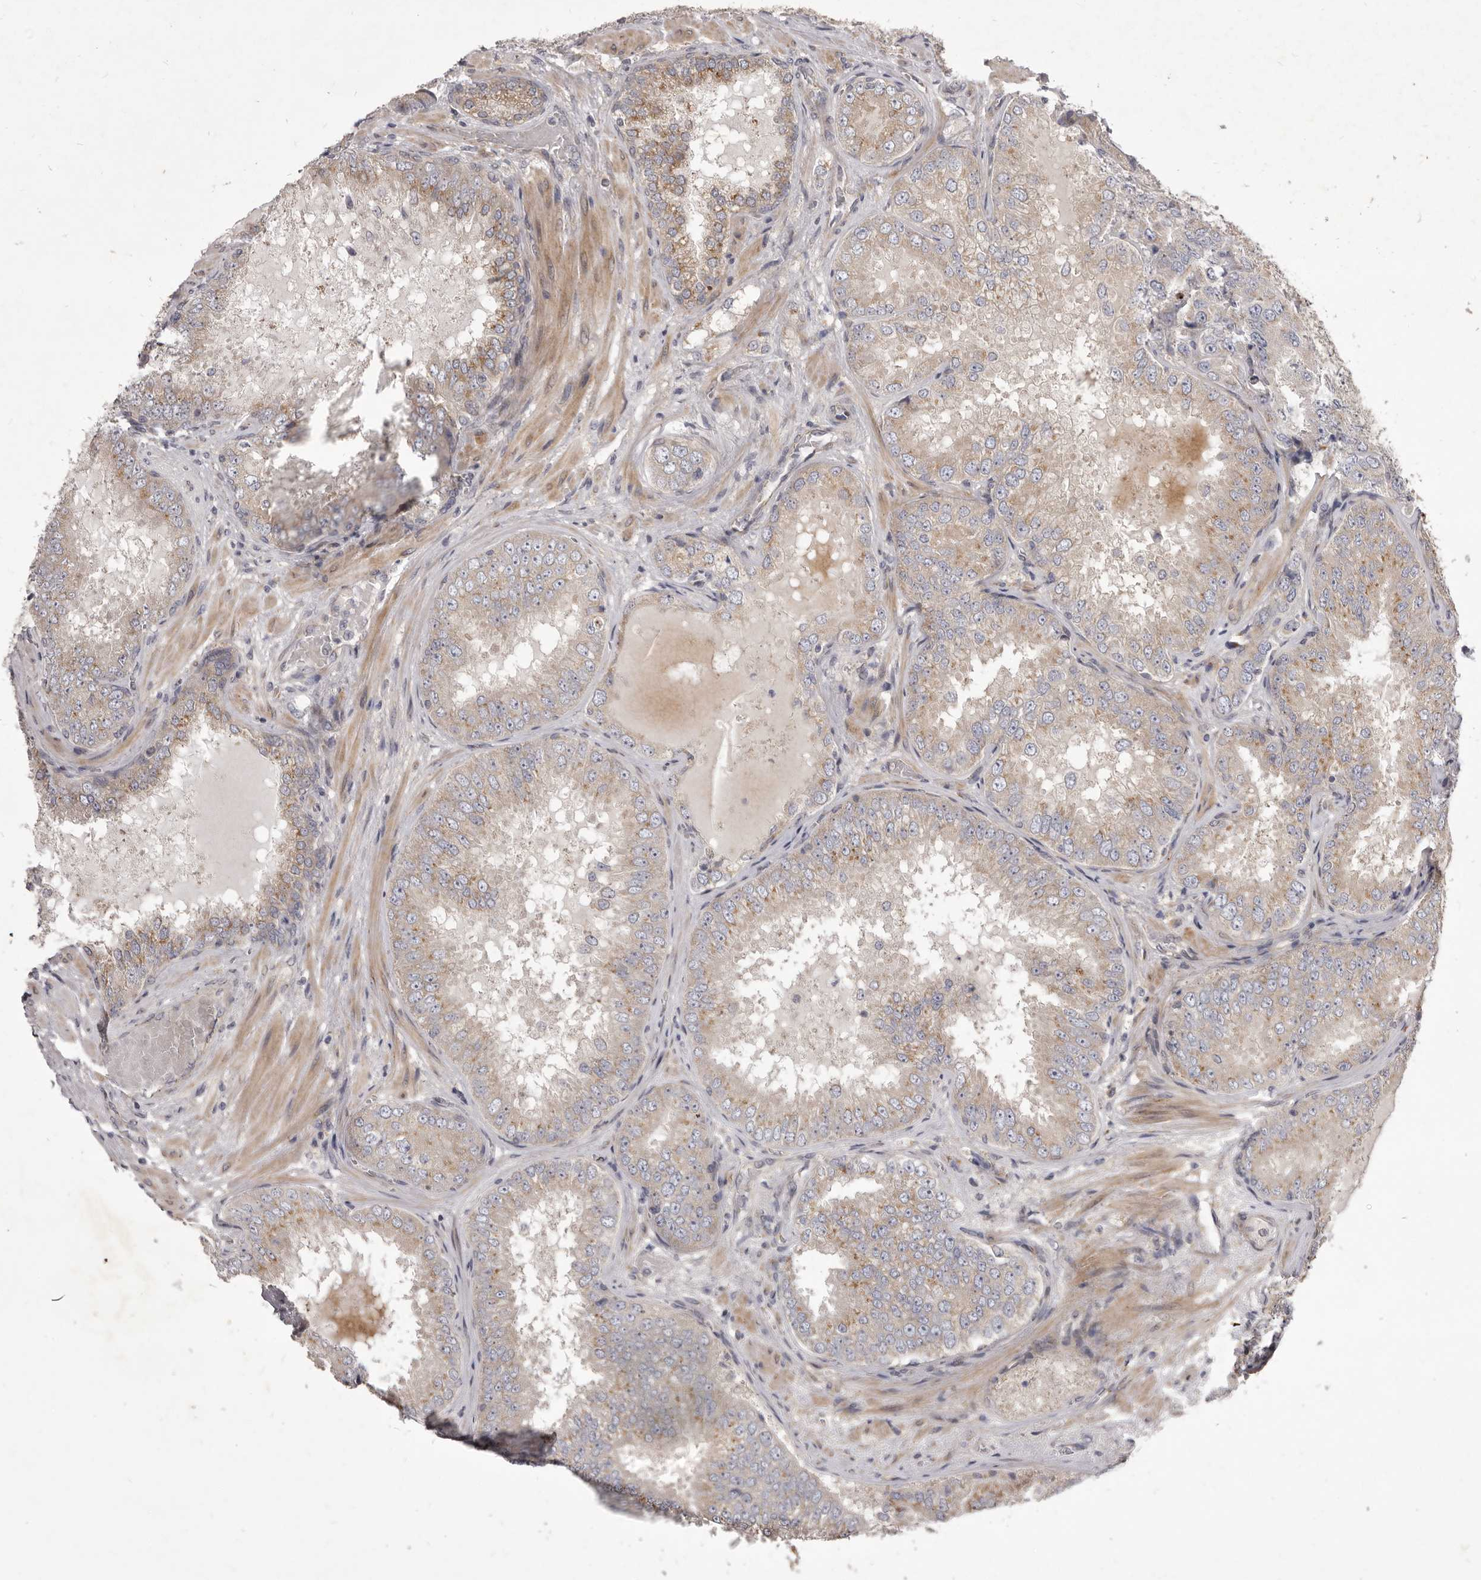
{"staining": {"intensity": "moderate", "quantity": "<25%", "location": "cytoplasmic/membranous"}, "tissue": "prostate cancer", "cell_type": "Tumor cells", "image_type": "cancer", "snomed": [{"axis": "morphology", "description": "Adenocarcinoma, High grade"}, {"axis": "topography", "description": "Prostate"}], "caption": "Prostate high-grade adenocarcinoma was stained to show a protein in brown. There is low levels of moderate cytoplasmic/membranous positivity in about <25% of tumor cells.", "gene": "TBC1D8B", "patient": {"sex": "male", "age": 58}}